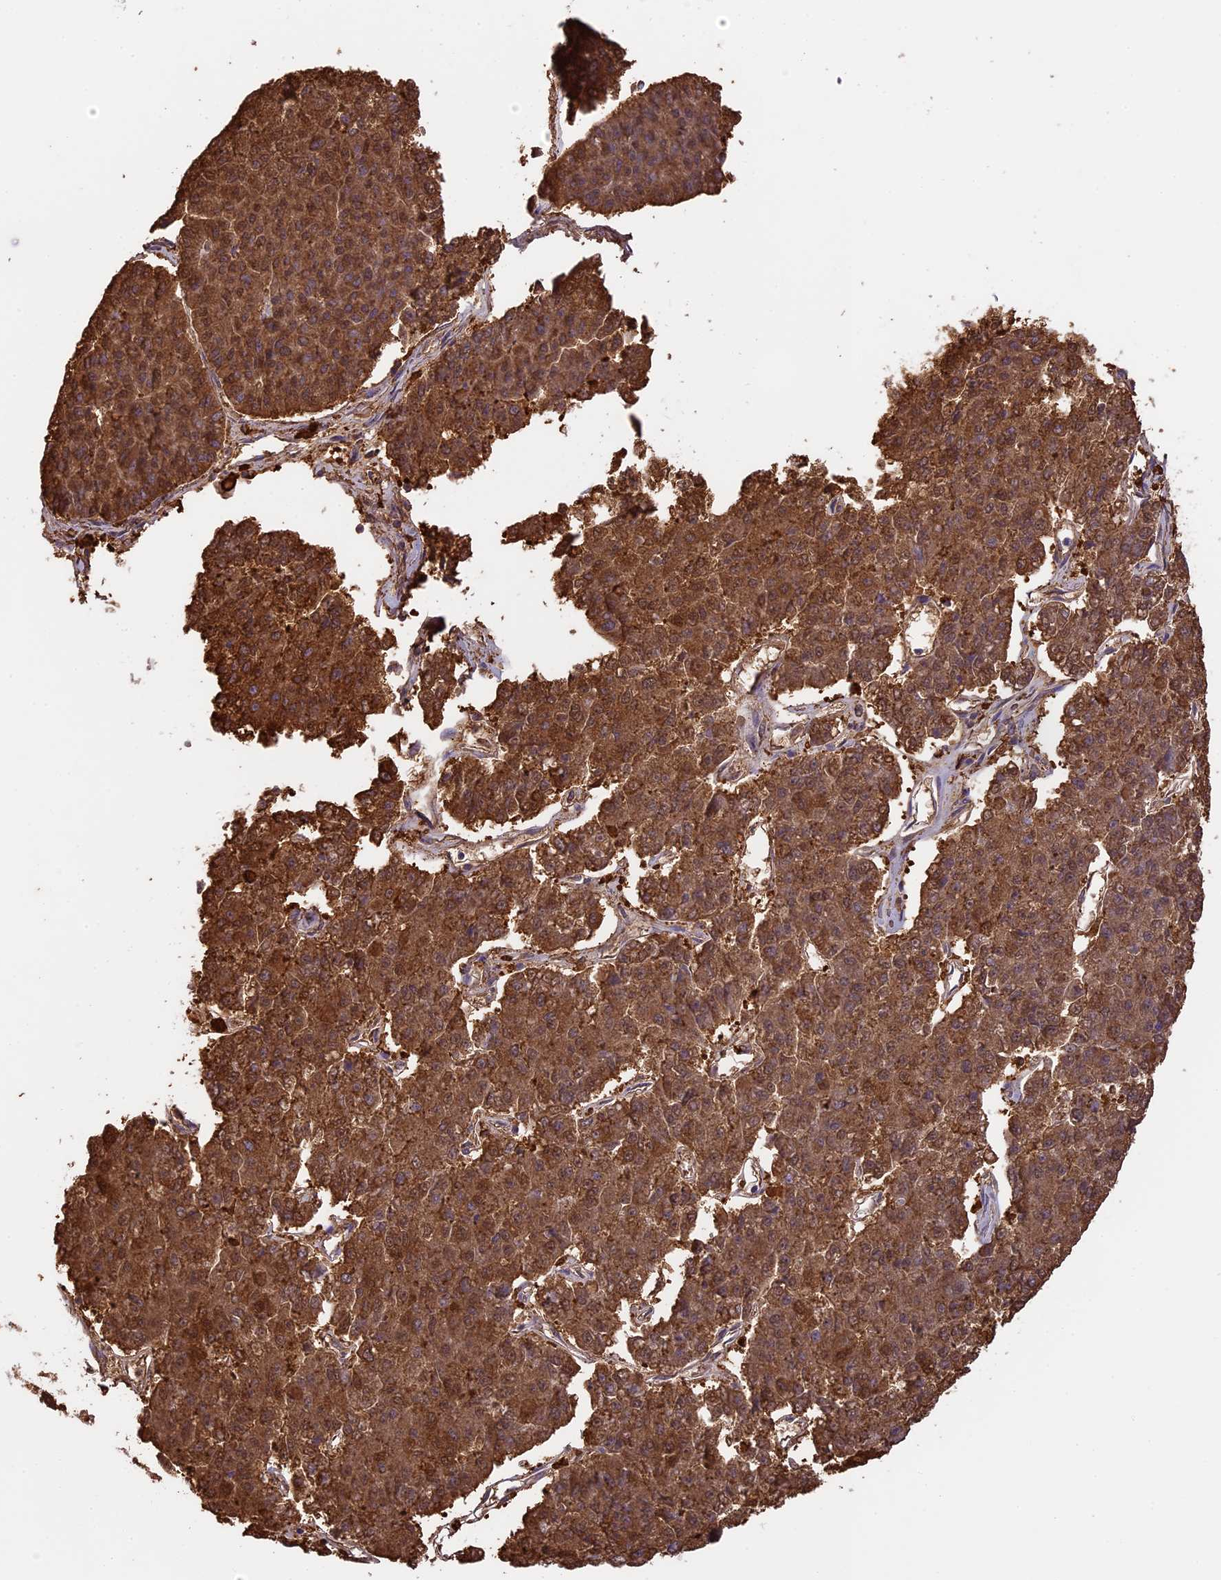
{"staining": {"intensity": "strong", "quantity": ">75%", "location": "cytoplasmic/membranous,nuclear"}, "tissue": "pancreatic cancer", "cell_type": "Tumor cells", "image_type": "cancer", "snomed": [{"axis": "morphology", "description": "Adenocarcinoma, NOS"}, {"axis": "topography", "description": "Pancreas"}], "caption": "Protein staining of pancreatic adenocarcinoma tissue demonstrates strong cytoplasmic/membranous and nuclear positivity in about >75% of tumor cells. The staining is performed using DAB brown chromogen to label protein expression. The nuclei are counter-stained blue using hematoxylin.", "gene": "ARHGAP19", "patient": {"sex": "male", "age": 50}}